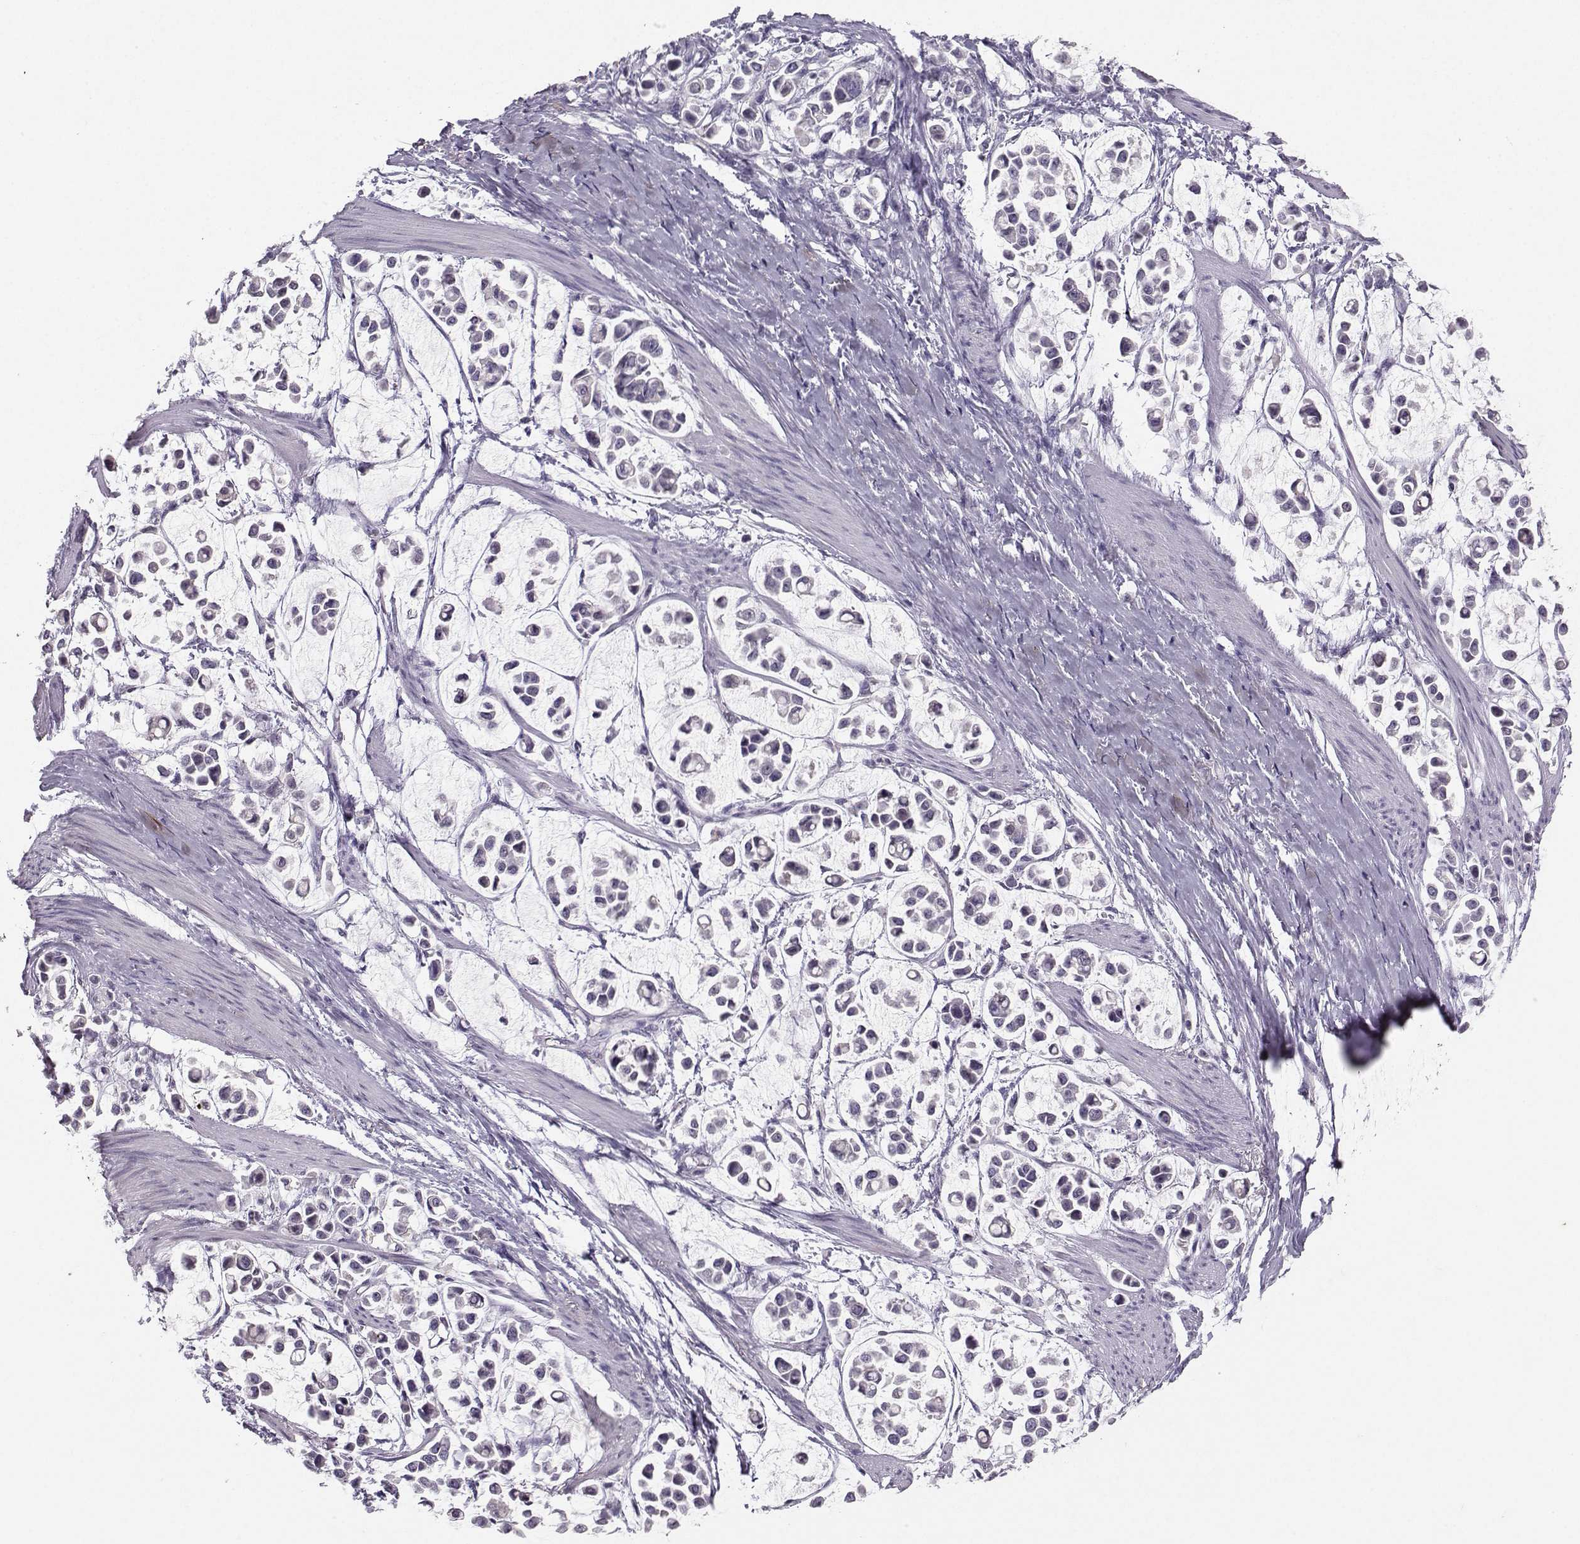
{"staining": {"intensity": "negative", "quantity": "none", "location": "none"}, "tissue": "stomach cancer", "cell_type": "Tumor cells", "image_type": "cancer", "snomed": [{"axis": "morphology", "description": "Adenocarcinoma, NOS"}, {"axis": "topography", "description": "Stomach"}], "caption": "IHC of human adenocarcinoma (stomach) demonstrates no positivity in tumor cells.", "gene": "PKP2", "patient": {"sex": "male", "age": 82}}